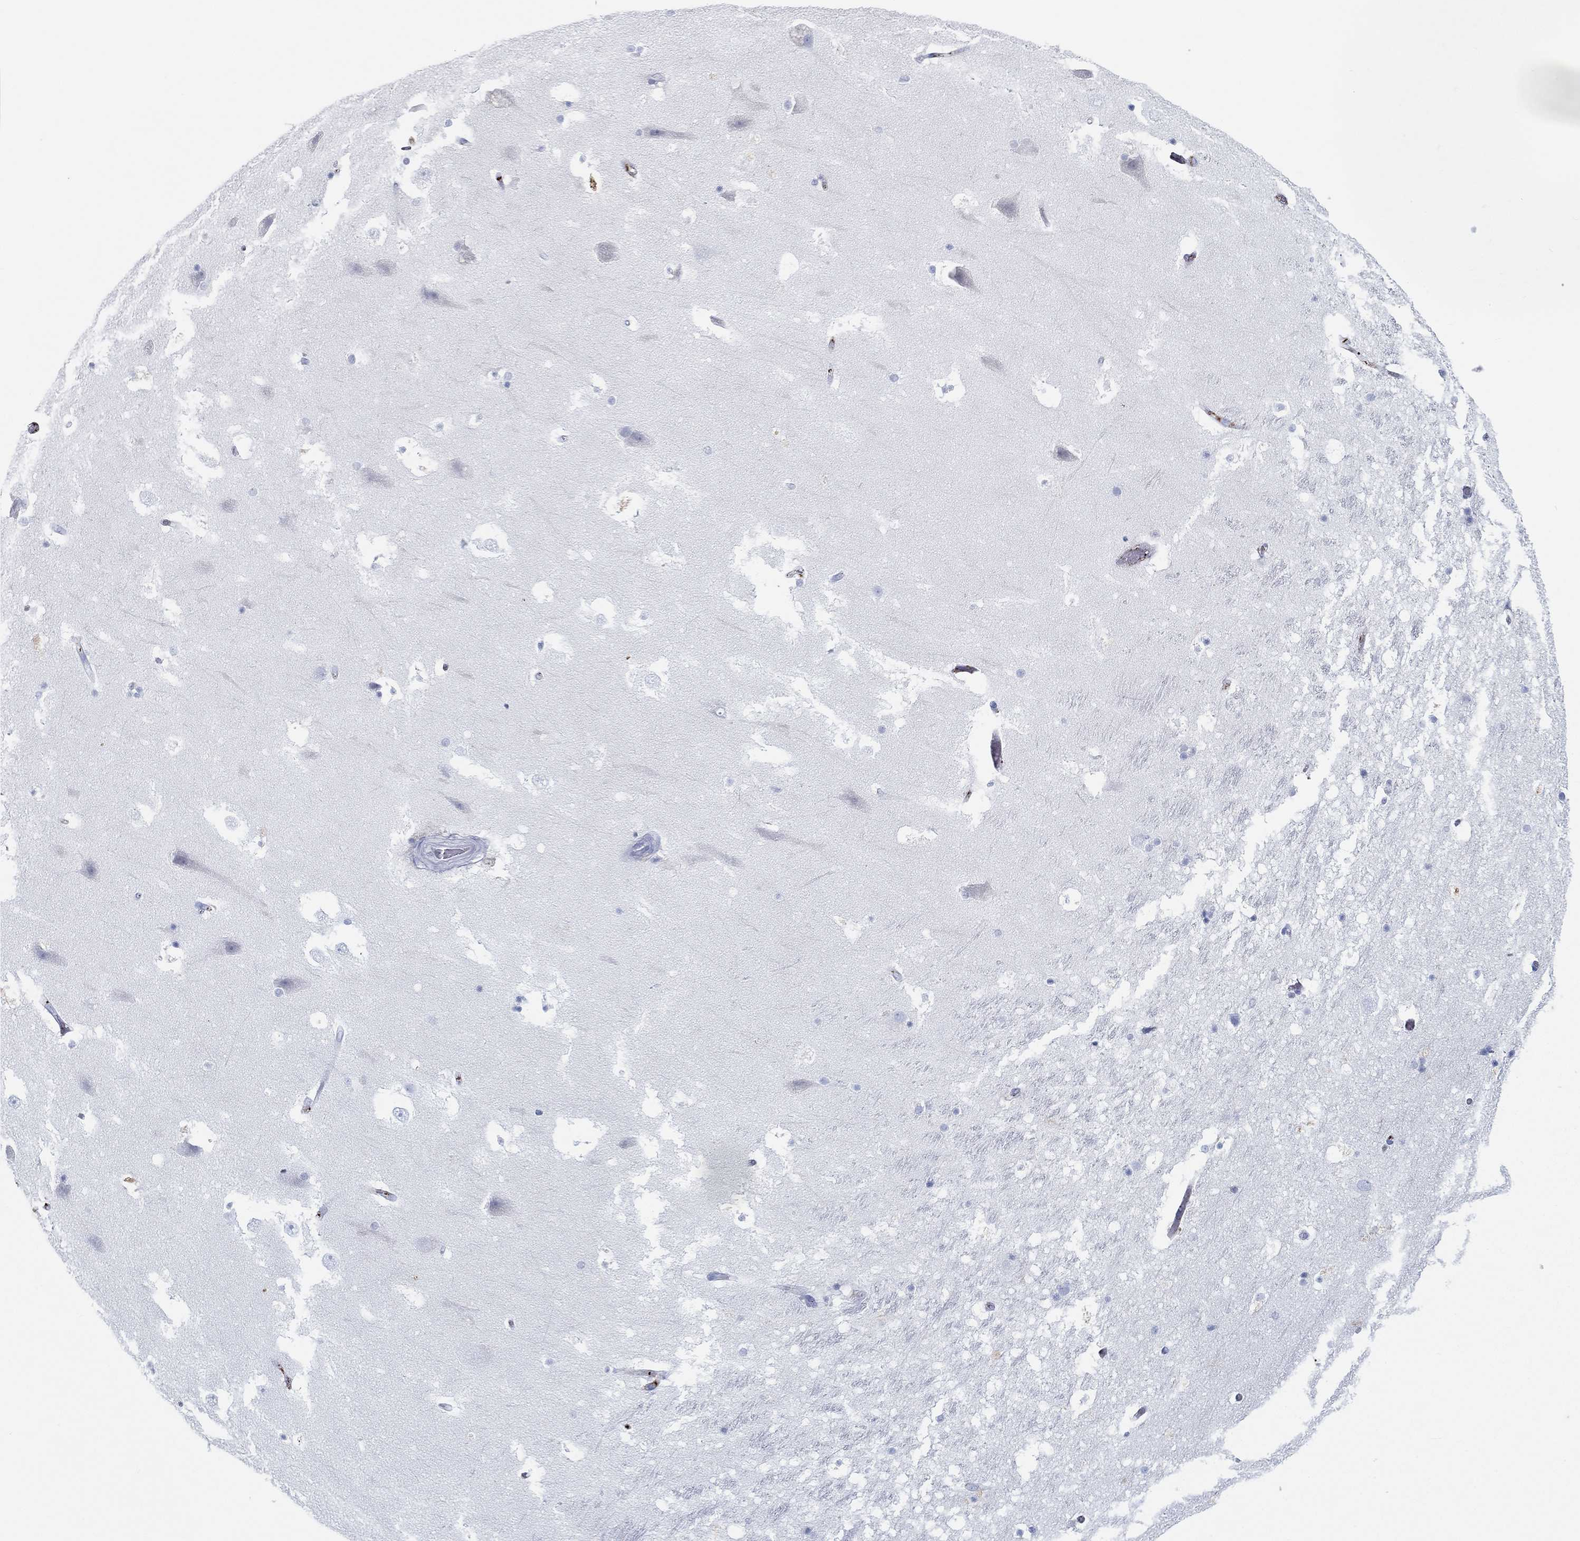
{"staining": {"intensity": "negative", "quantity": "none", "location": "none"}, "tissue": "hippocampus", "cell_type": "Glial cells", "image_type": "normal", "snomed": [{"axis": "morphology", "description": "Normal tissue, NOS"}, {"axis": "topography", "description": "Hippocampus"}], "caption": "An image of hippocampus stained for a protein shows no brown staining in glial cells.", "gene": "IFNB1", "patient": {"sex": "male", "age": 51}}